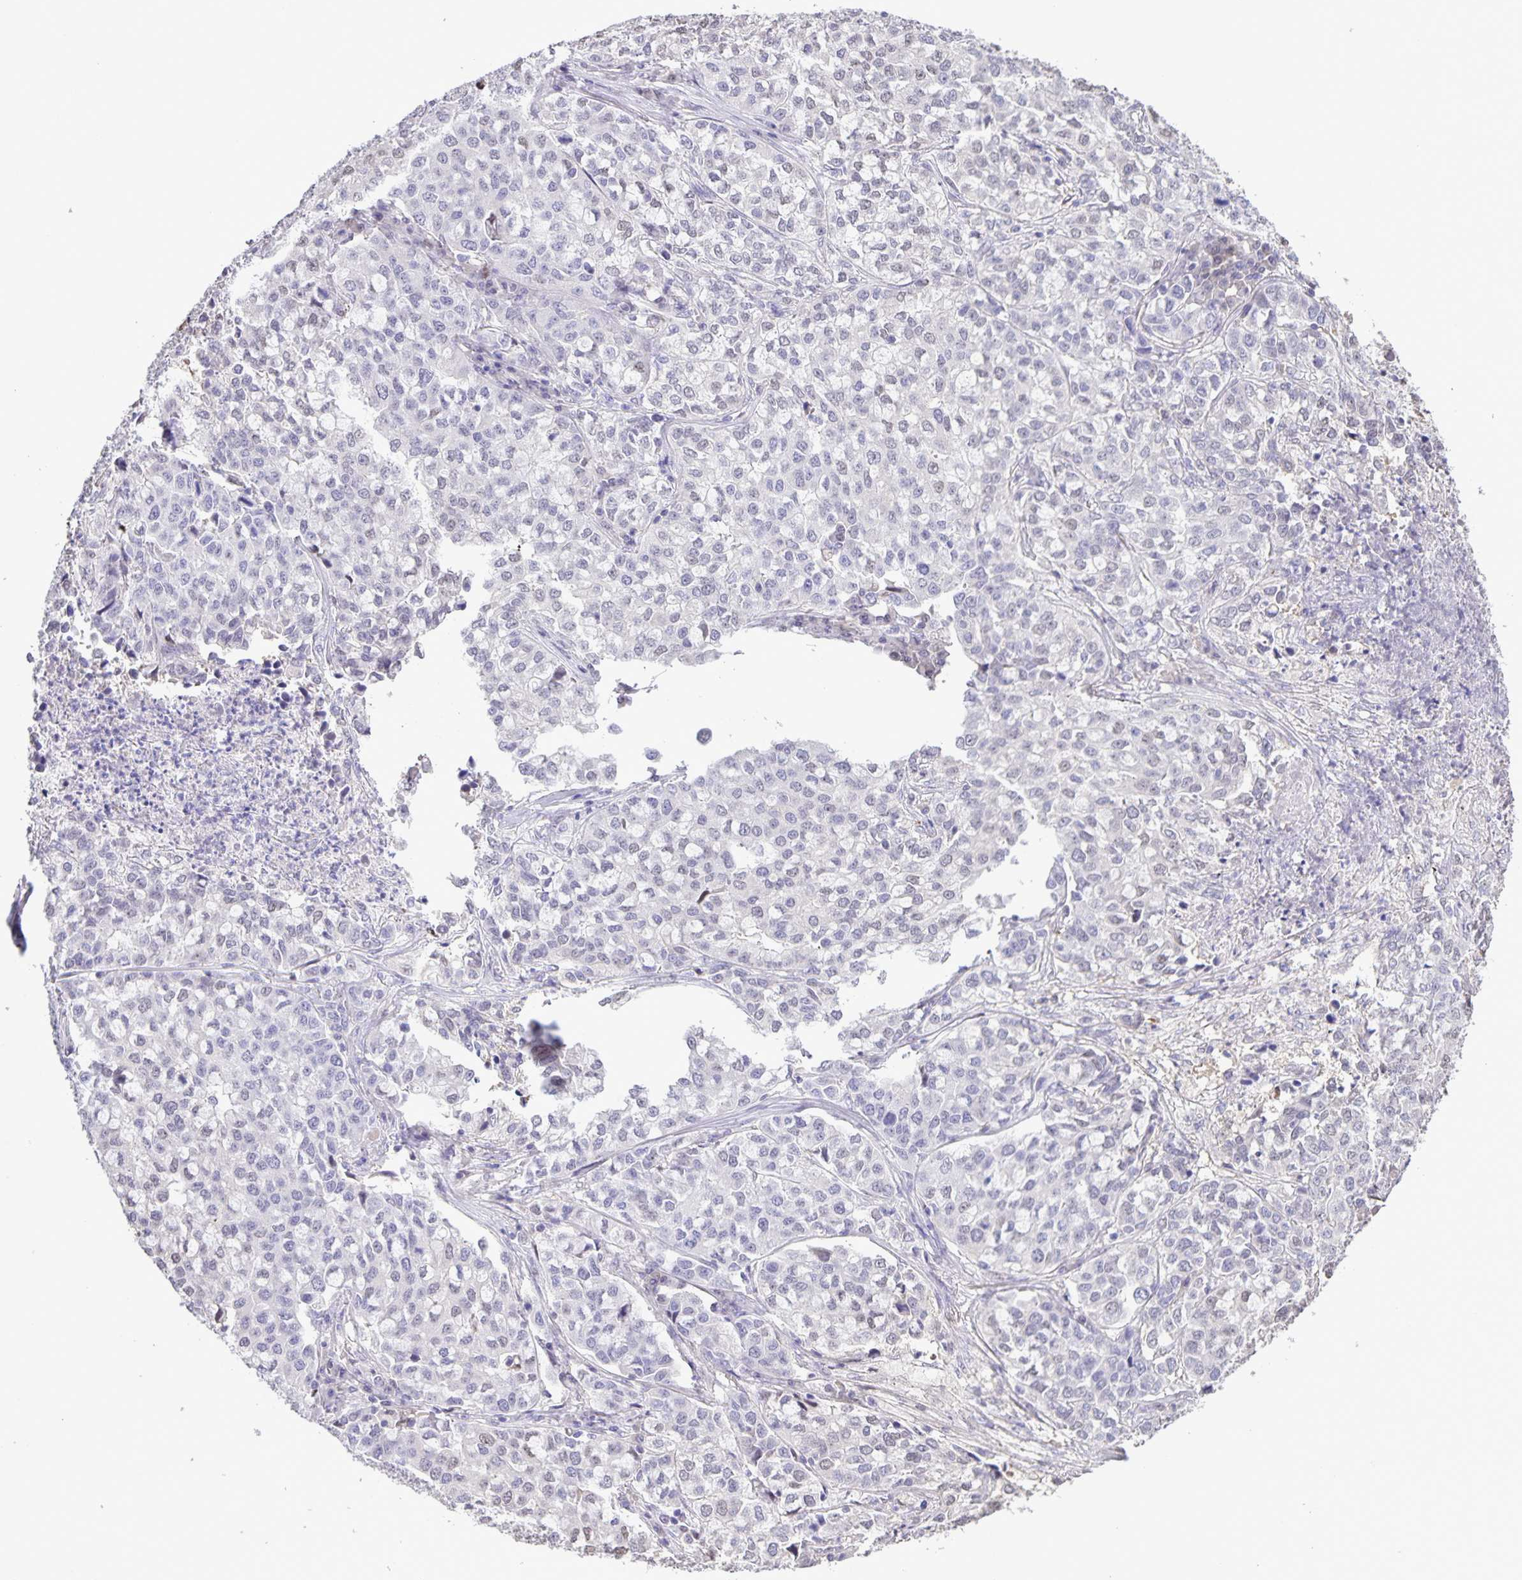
{"staining": {"intensity": "negative", "quantity": "none", "location": "none"}, "tissue": "lung cancer", "cell_type": "Tumor cells", "image_type": "cancer", "snomed": [{"axis": "morphology", "description": "Adenocarcinoma, NOS"}, {"axis": "morphology", "description": "Adenocarcinoma, metastatic, NOS"}, {"axis": "topography", "description": "Lymph node"}, {"axis": "topography", "description": "Lung"}], "caption": "Lung adenocarcinoma was stained to show a protein in brown. There is no significant expression in tumor cells.", "gene": "ONECUT2", "patient": {"sex": "female", "age": 65}}